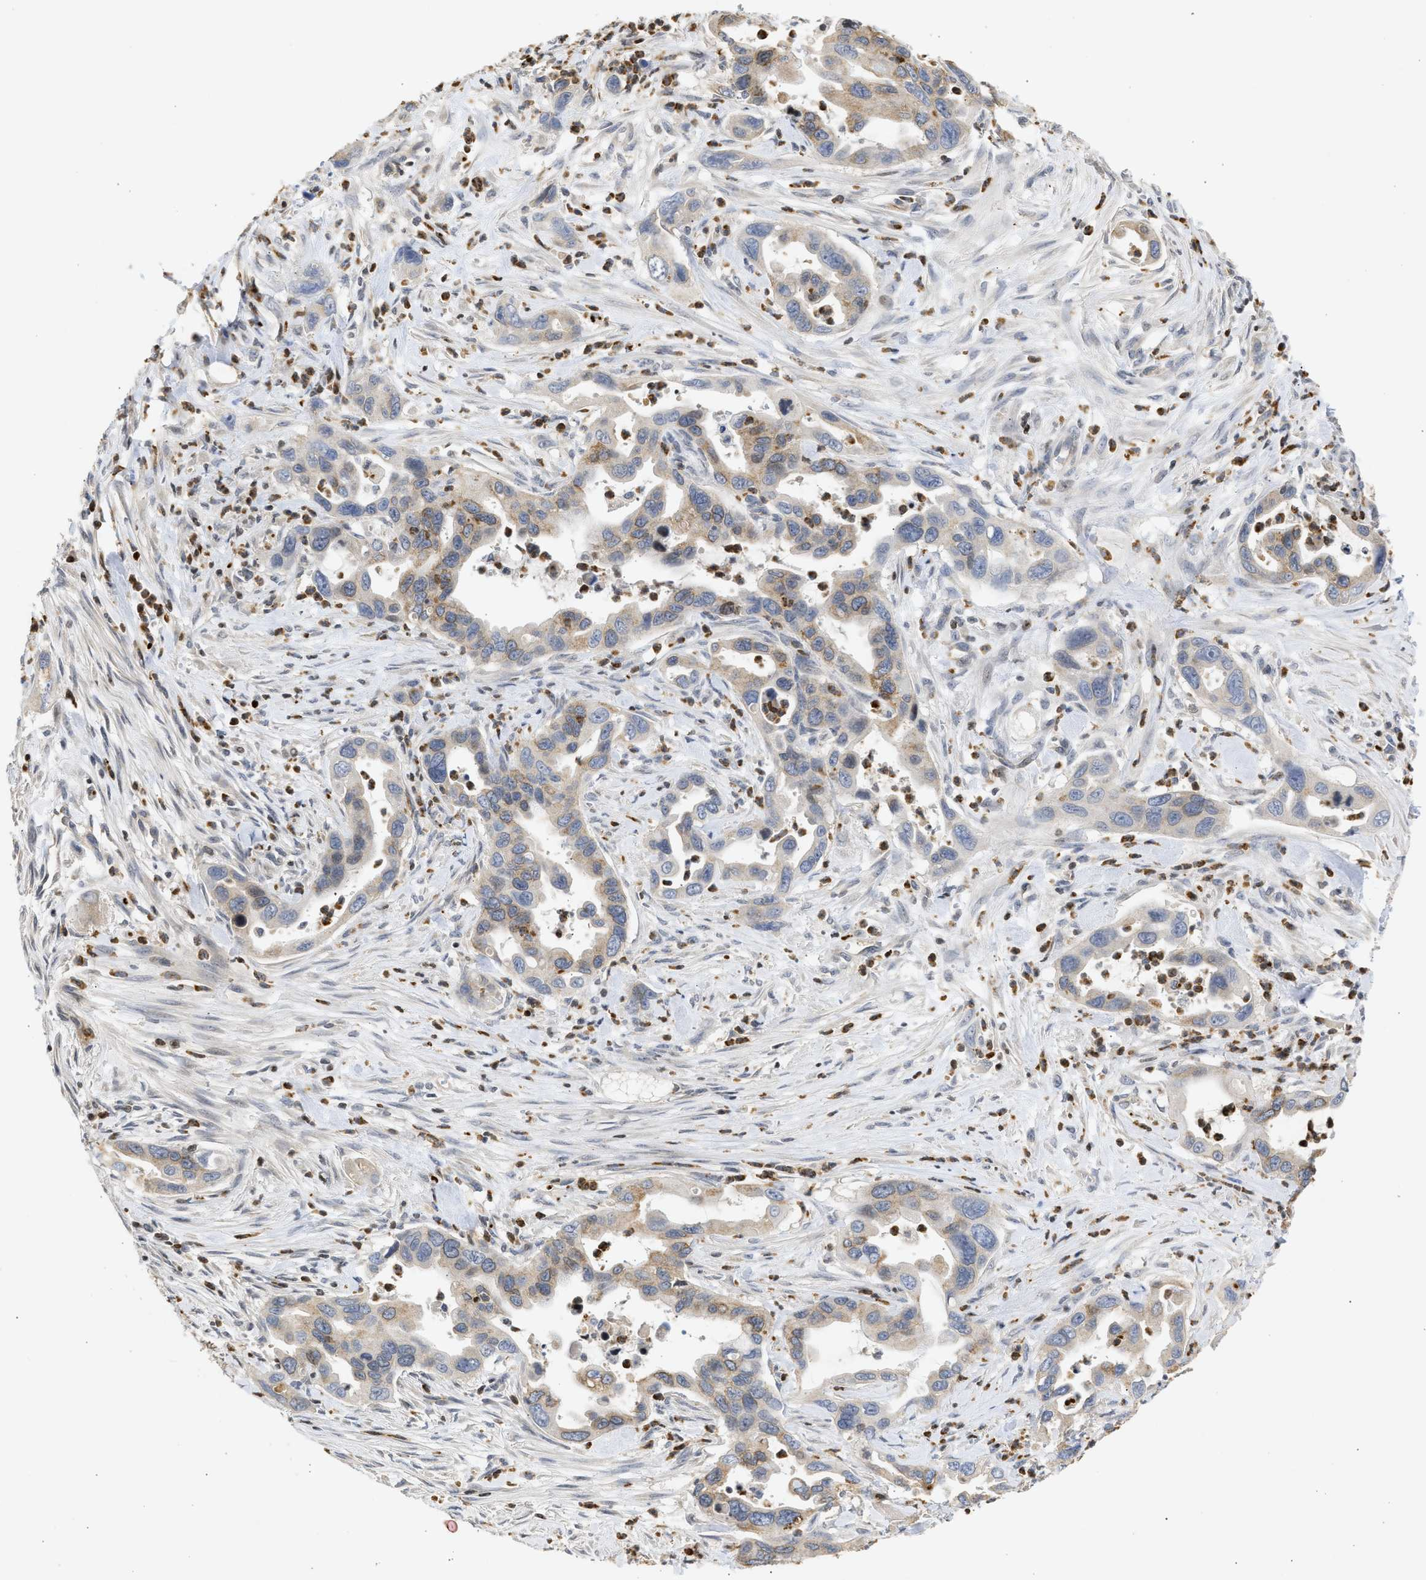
{"staining": {"intensity": "weak", "quantity": ">75%", "location": "cytoplasmic/membranous"}, "tissue": "pancreatic cancer", "cell_type": "Tumor cells", "image_type": "cancer", "snomed": [{"axis": "morphology", "description": "Adenocarcinoma, NOS"}, {"axis": "topography", "description": "Pancreas"}], "caption": "This is an image of immunohistochemistry (IHC) staining of pancreatic adenocarcinoma, which shows weak positivity in the cytoplasmic/membranous of tumor cells.", "gene": "ENSG00000142539", "patient": {"sex": "female", "age": 70}}